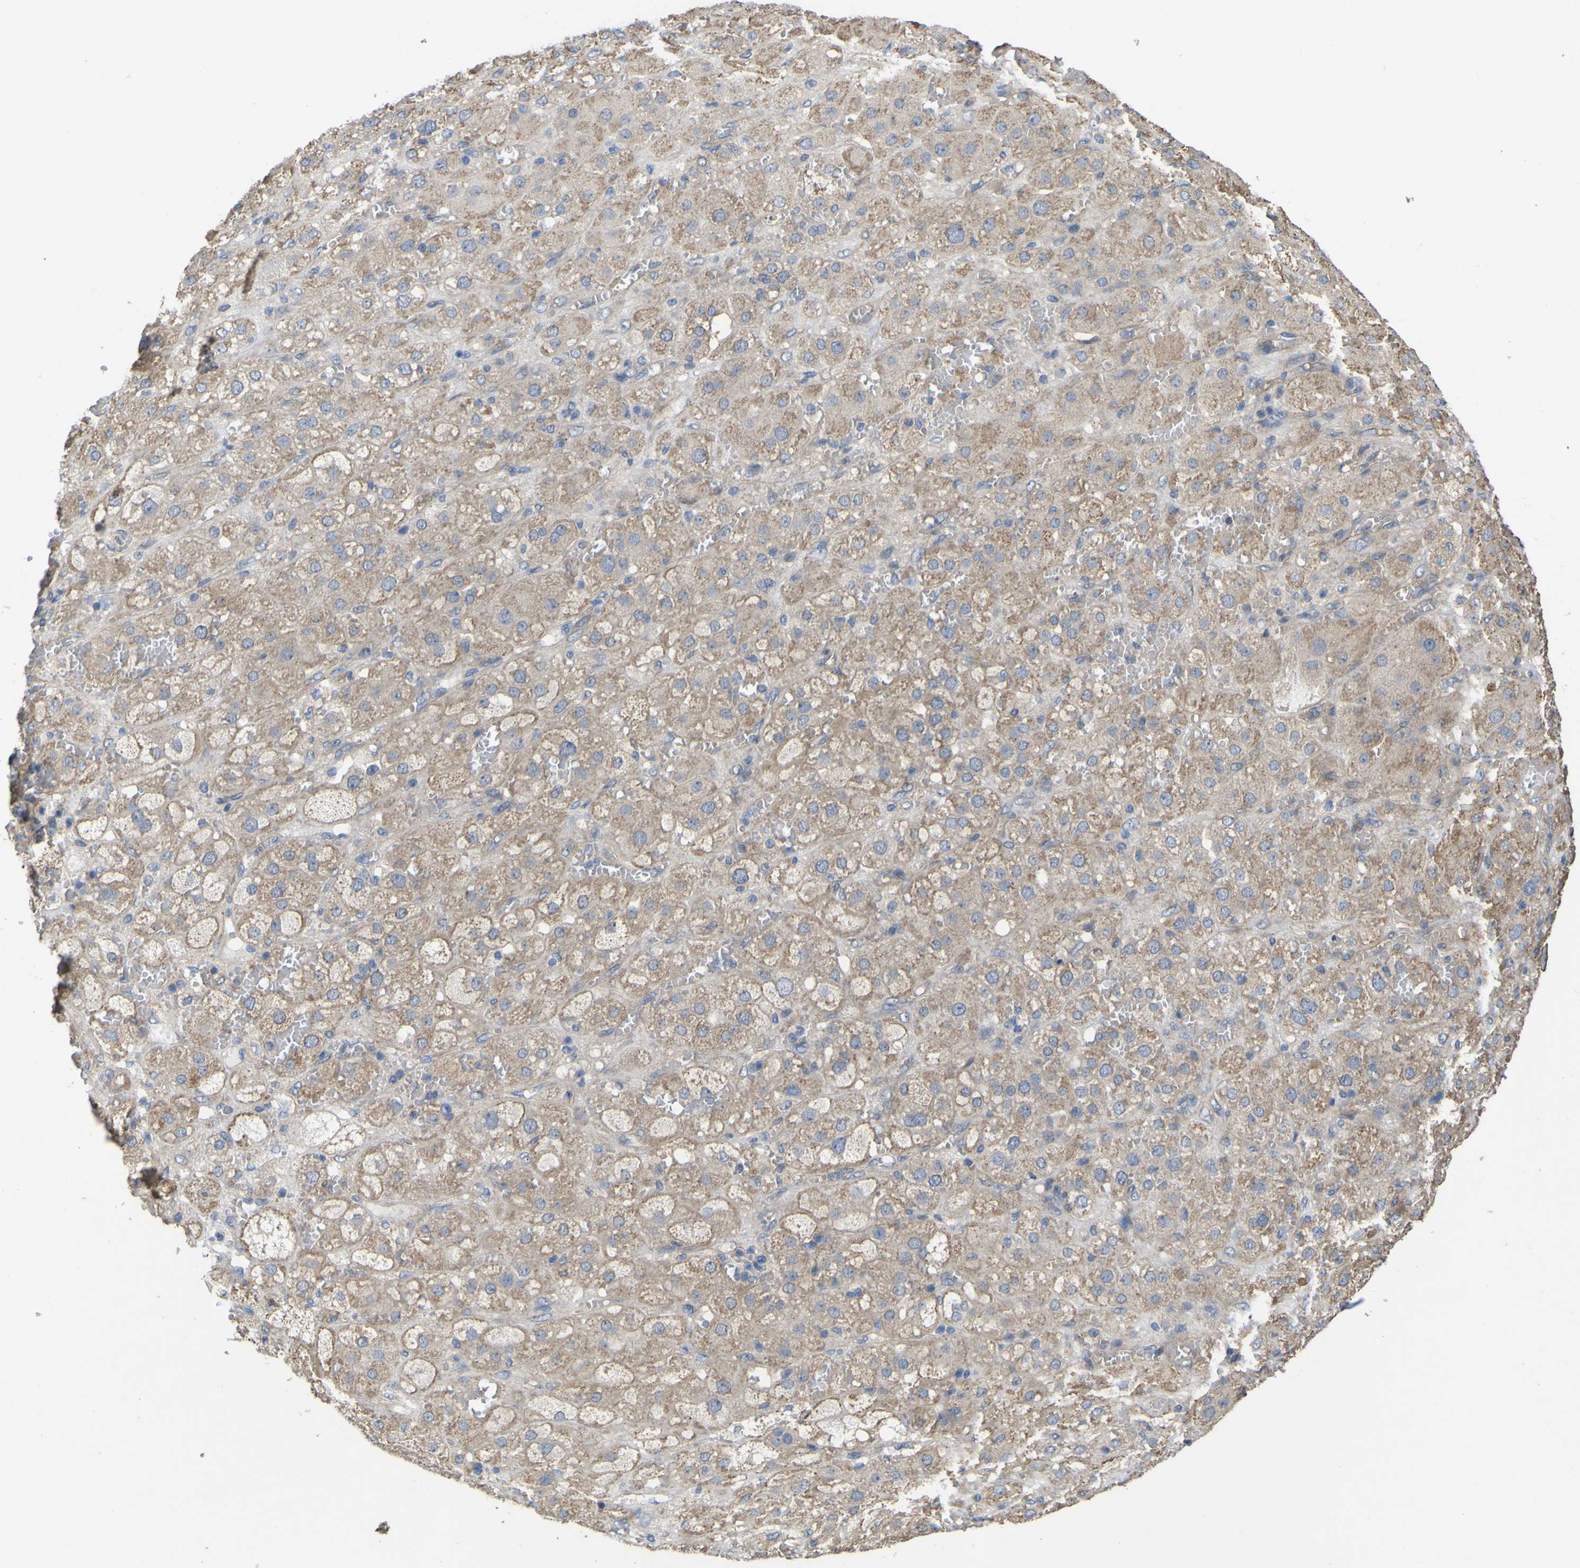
{"staining": {"intensity": "moderate", "quantity": ">75%", "location": "cytoplasmic/membranous"}, "tissue": "adrenal gland", "cell_type": "Glandular cells", "image_type": "normal", "snomed": [{"axis": "morphology", "description": "Normal tissue, NOS"}, {"axis": "topography", "description": "Adrenal gland"}], "caption": "This is a histology image of immunohistochemistry (IHC) staining of unremarkable adrenal gland, which shows moderate positivity in the cytoplasmic/membranous of glandular cells.", "gene": "TNFSF15", "patient": {"sex": "female", "age": 47}}